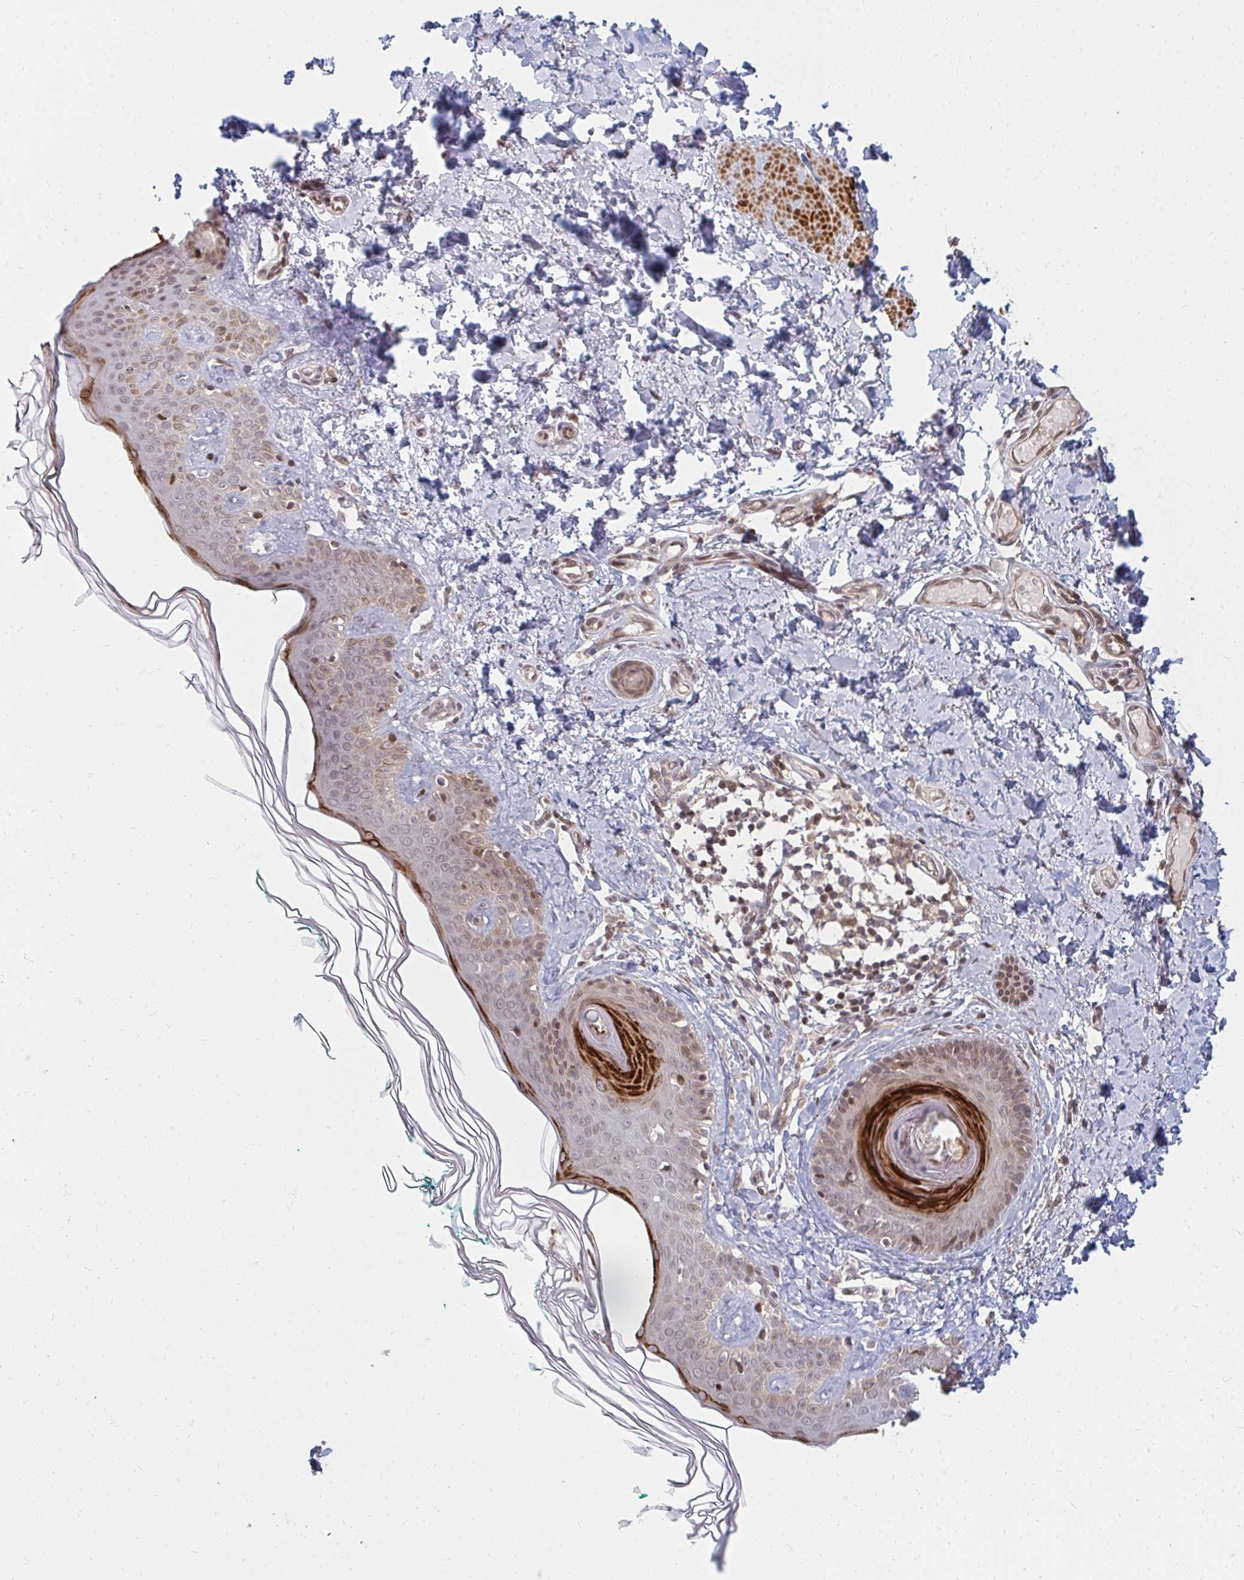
{"staining": {"intensity": "weak", "quantity": "25%-75%", "location": "cytoplasmic/membranous,nuclear"}, "tissue": "skin", "cell_type": "Fibroblasts", "image_type": "normal", "snomed": [{"axis": "morphology", "description": "Normal tissue, NOS"}, {"axis": "topography", "description": "Skin"}, {"axis": "topography", "description": "Peripheral nerve tissue"}], "caption": "Approximately 25%-75% of fibroblasts in benign human skin display weak cytoplasmic/membranous,nuclear protein staining as visualized by brown immunohistochemical staining.", "gene": "ZNF285", "patient": {"sex": "female", "age": 45}}